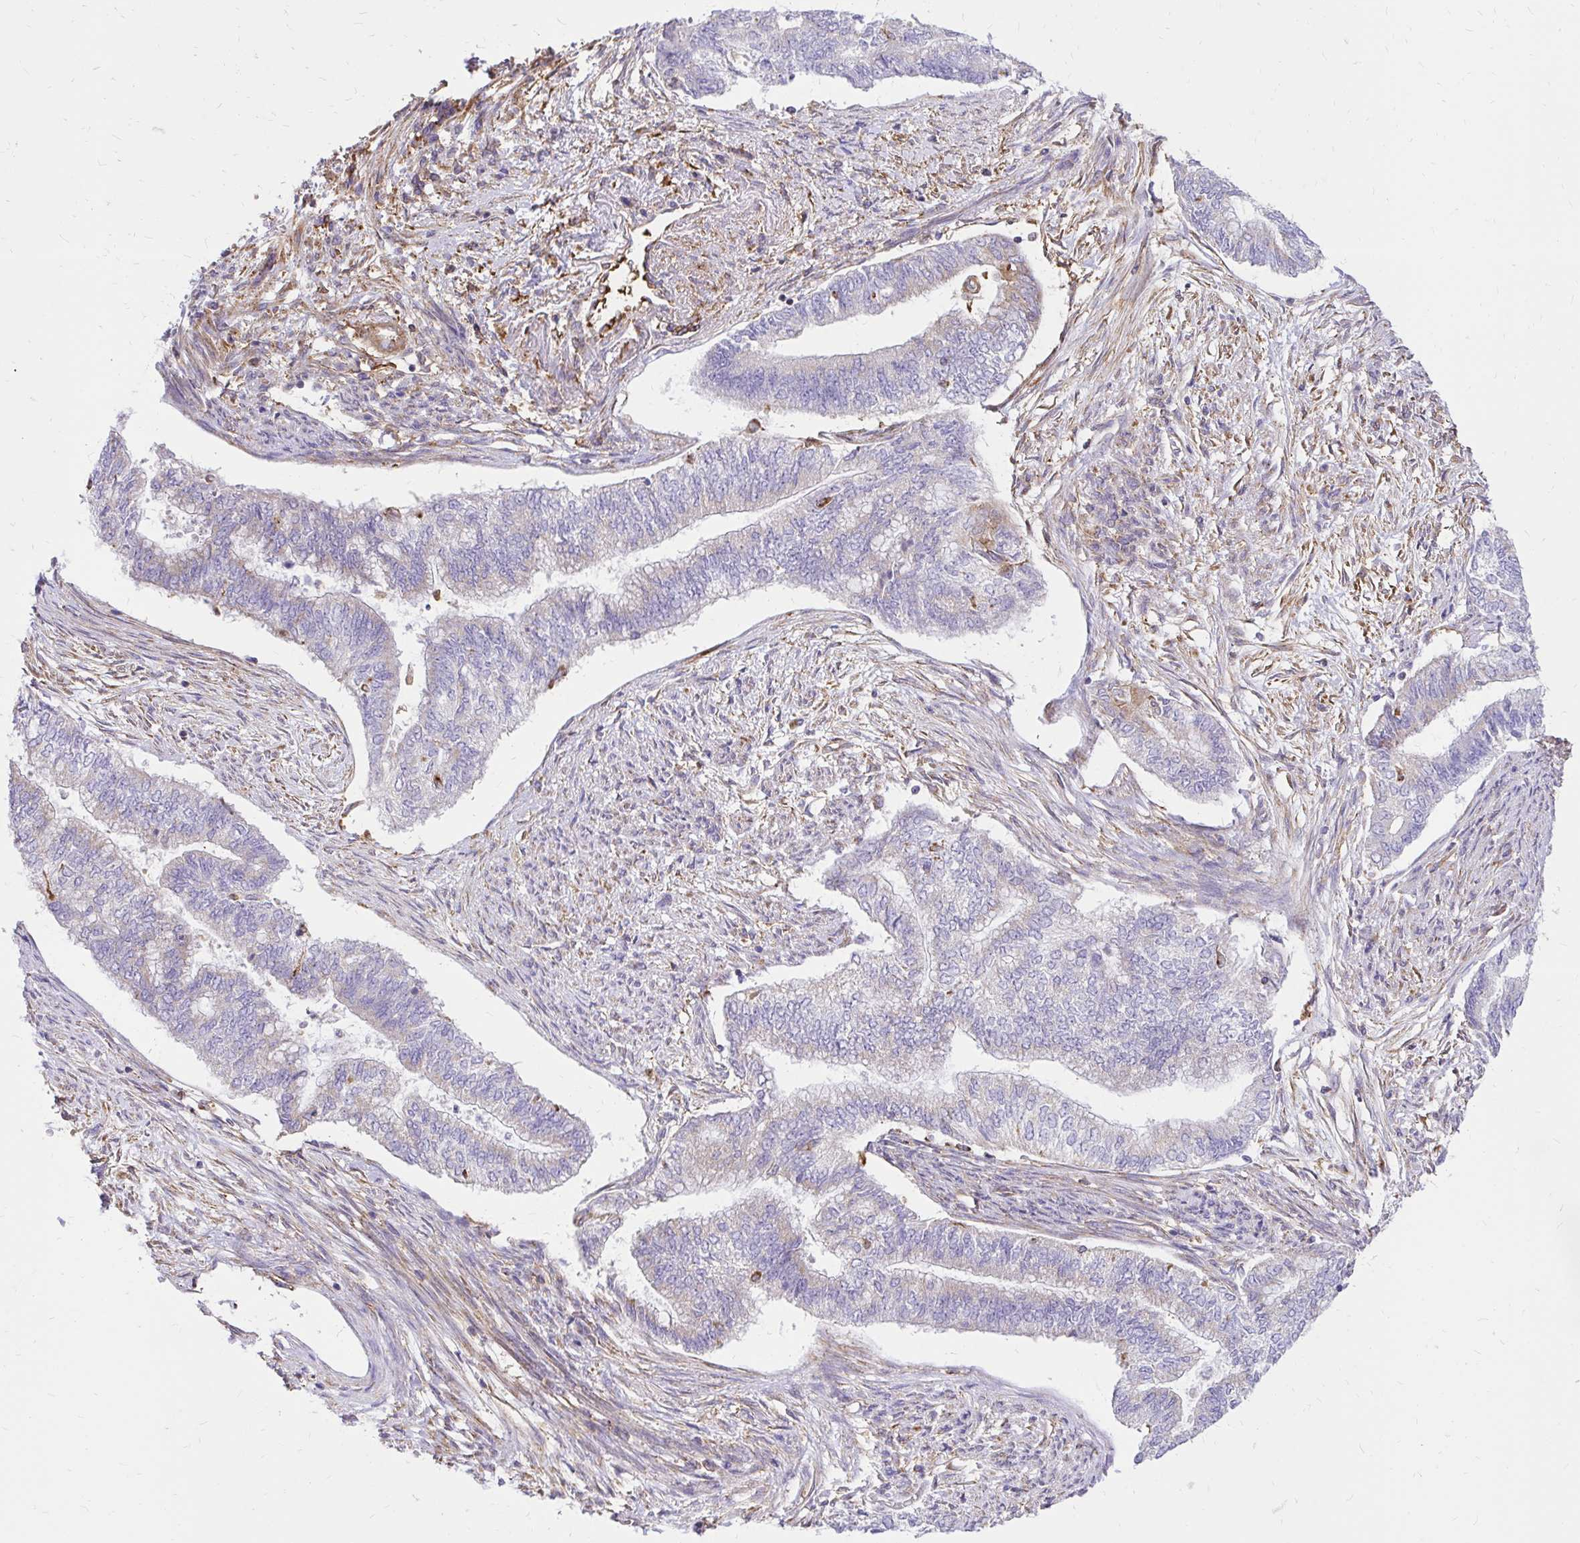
{"staining": {"intensity": "negative", "quantity": "none", "location": "none"}, "tissue": "endometrial cancer", "cell_type": "Tumor cells", "image_type": "cancer", "snomed": [{"axis": "morphology", "description": "Adenocarcinoma, NOS"}, {"axis": "topography", "description": "Endometrium"}], "caption": "High power microscopy histopathology image of an IHC photomicrograph of endometrial cancer (adenocarcinoma), revealing no significant positivity in tumor cells.", "gene": "ABCB10", "patient": {"sex": "female", "age": 65}}